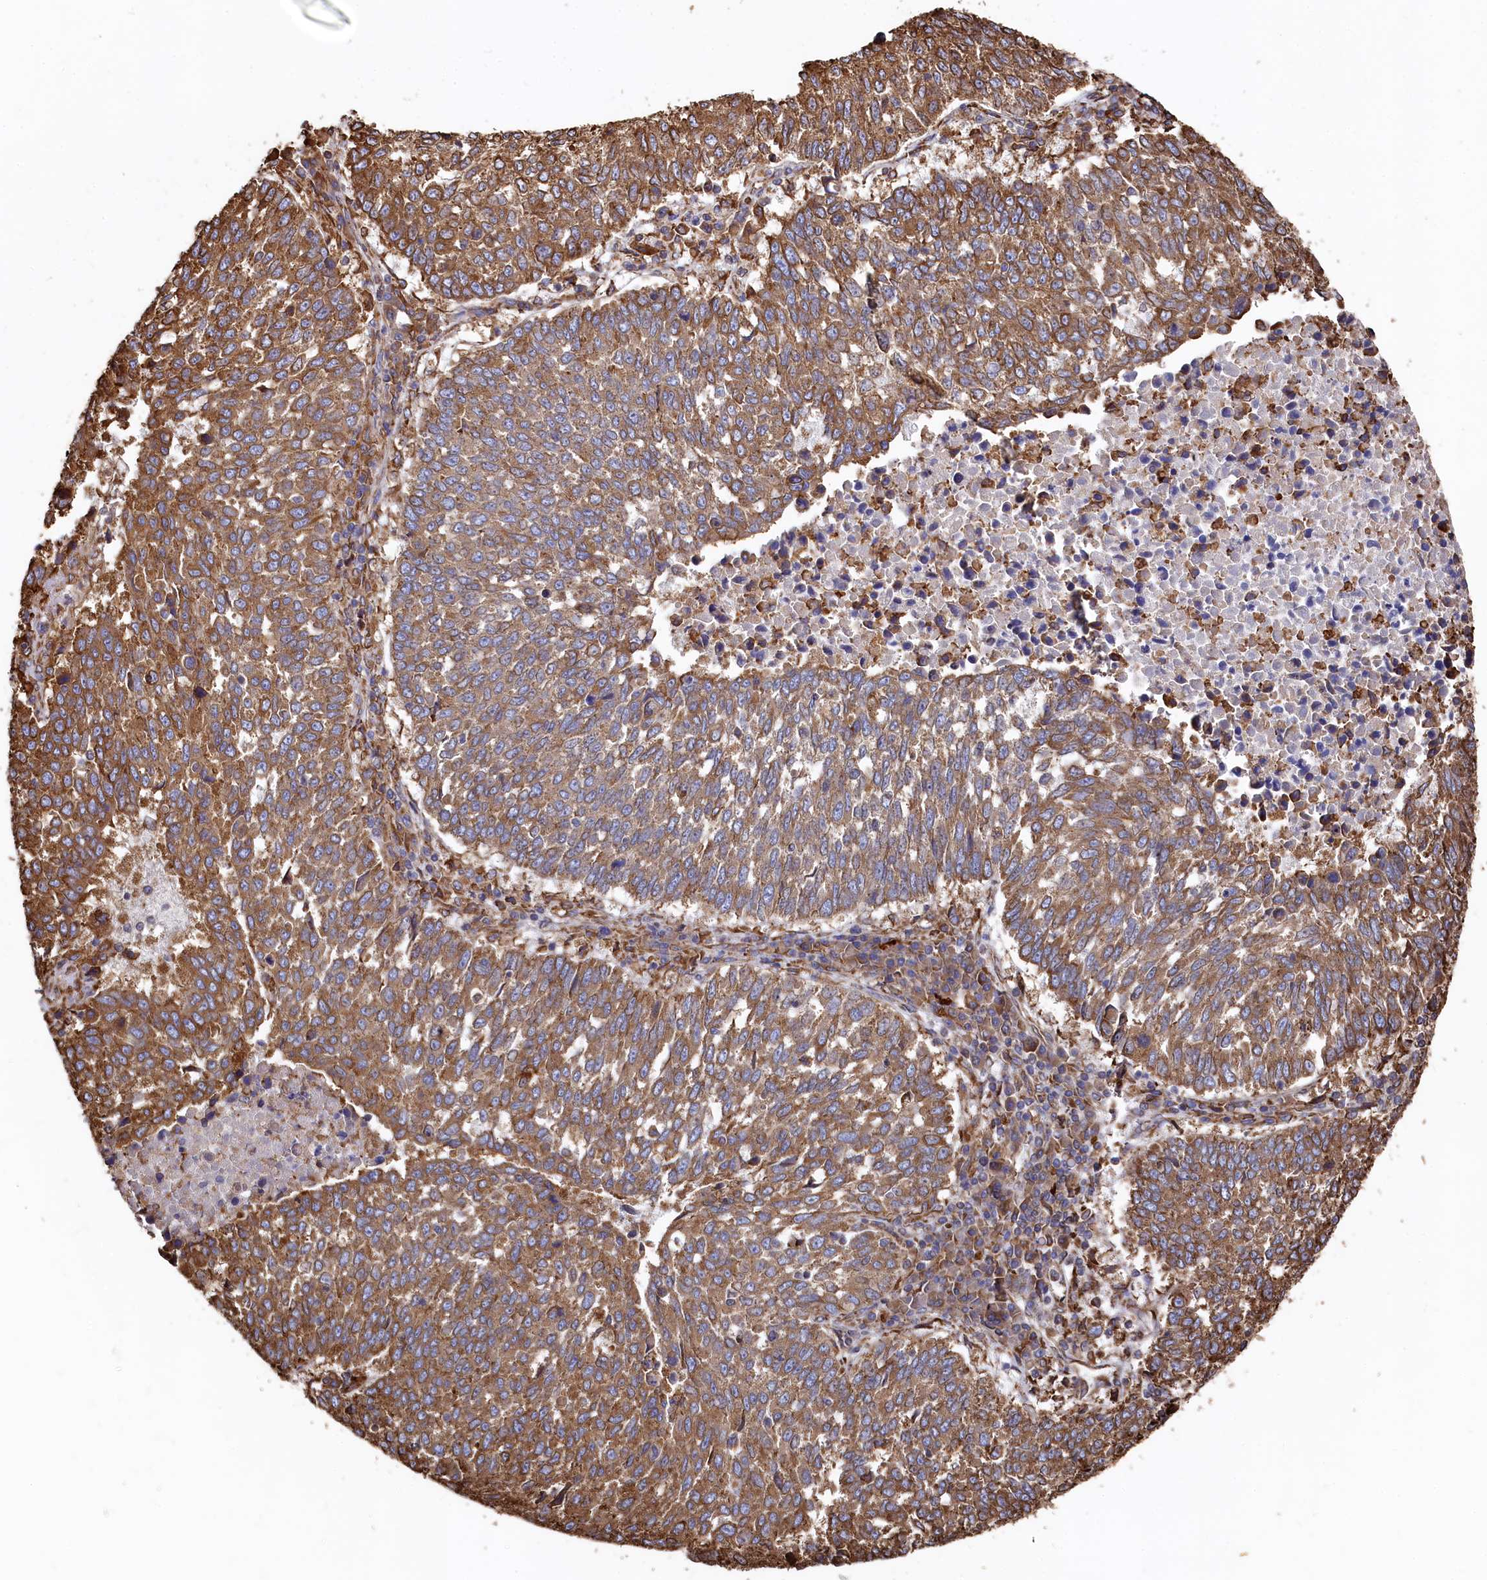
{"staining": {"intensity": "moderate", "quantity": ">75%", "location": "cytoplasmic/membranous"}, "tissue": "lung cancer", "cell_type": "Tumor cells", "image_type": "cancer", "snomed": [{"axis": "morphology", "description": "Squamous cell carcinoma, NOS"}, {"axis": "topography", "description": "Lung"}], "caption": "High-power microscopy captured an immunohistochemistry (IHC) histopathology image of lung cancer (squamous cell carcinoma), revealing moderate cytoplasmic/membranous positivity in about >75% of tumor cells.", "gene": "NEURL1B", "patient": {"sex": "male", "age": 73}}